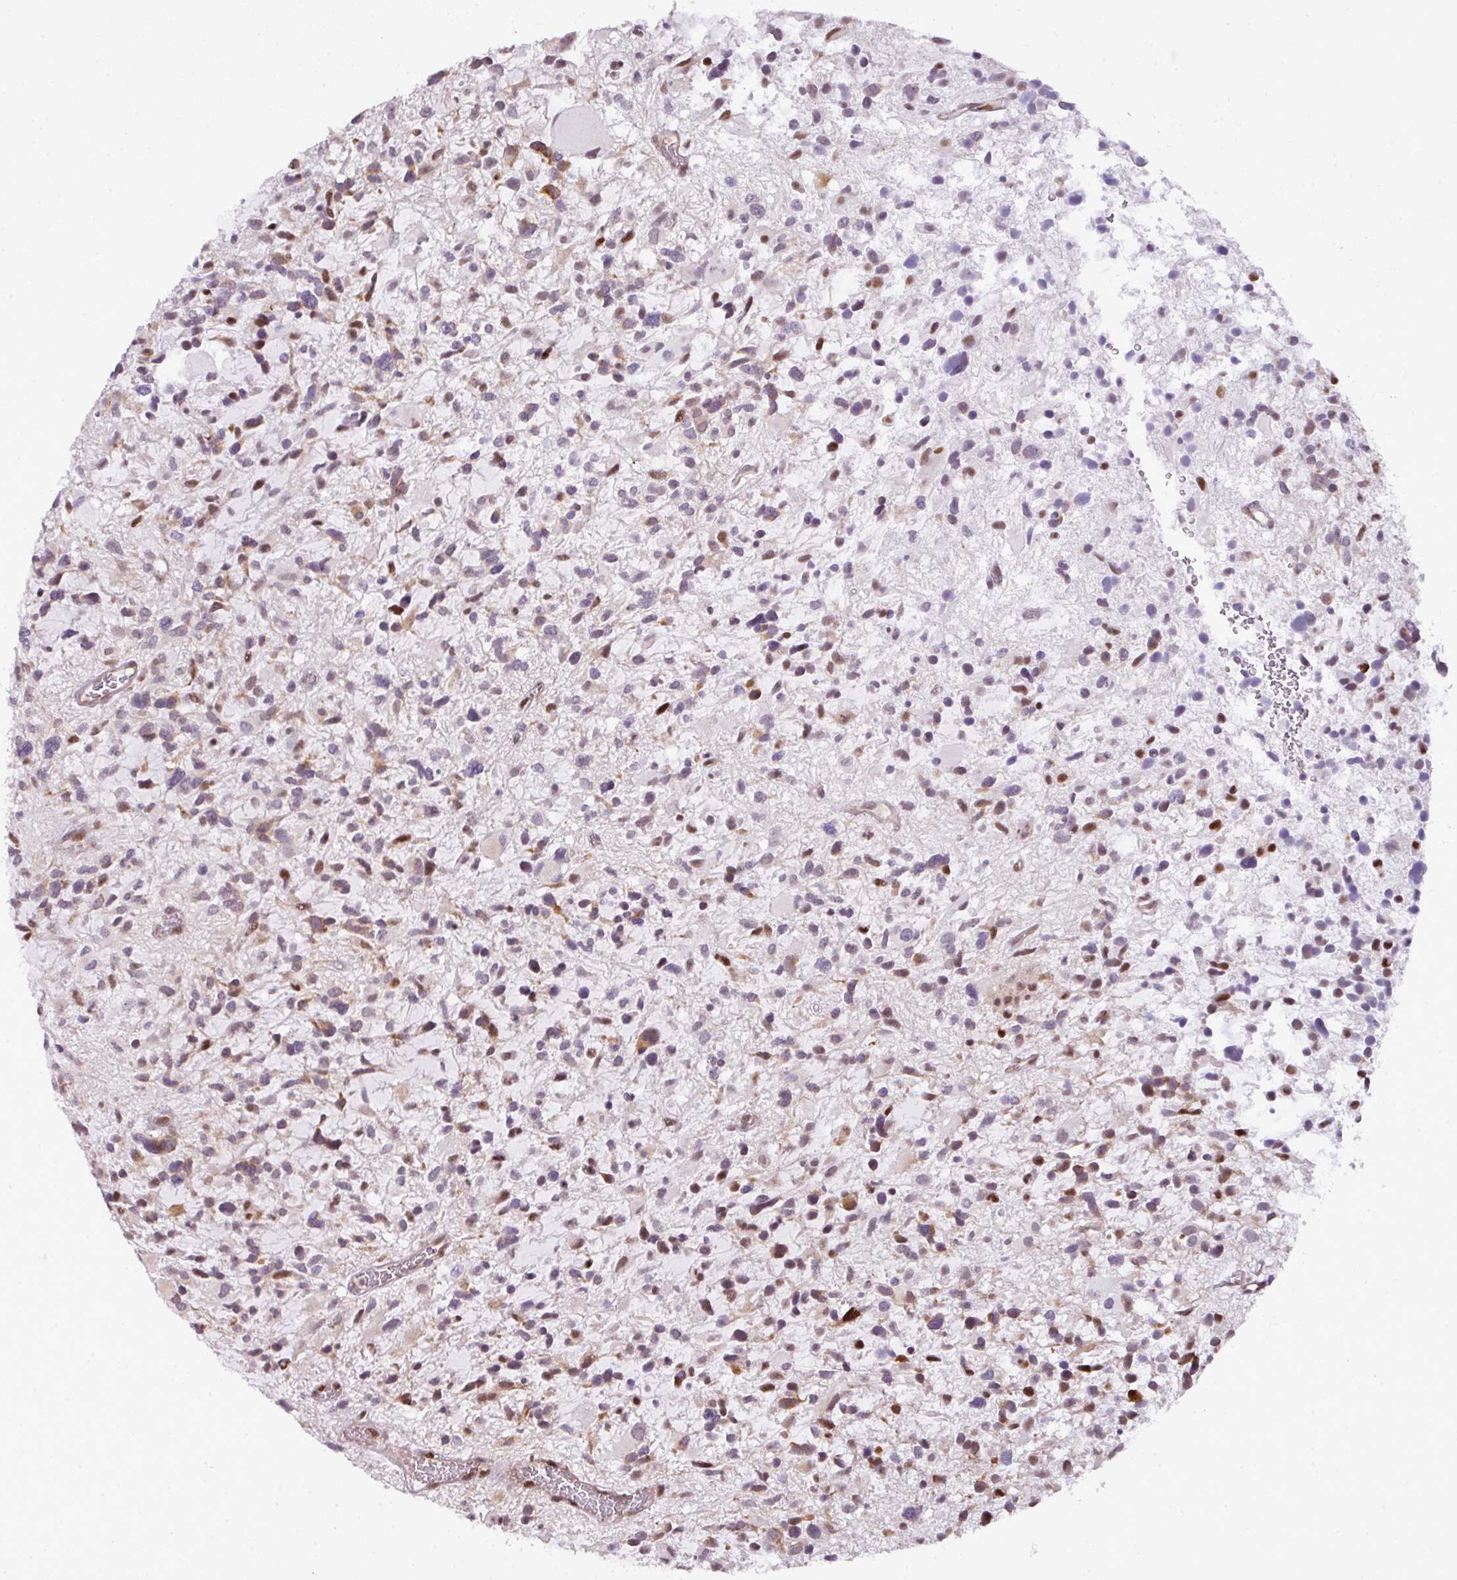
{"staining": {"intensity": "moderate", "quantity": "25%-75%", "location": "cytoplasmic/membranous"}, "tissue": "glioma", "cell_type": "Tumor cells", "image_type": "cancer", "snomed": [{"axis": "morphology", "description": "Glioma, malignant, High grade"}, {"axis": "topography", "description": "Brain"}], "caption": "Glioma stained with a protein marker reveals moderate staining in tumor cells.", "gene": "MYSM1", "patient": {"sex": "female", "age": 11}}